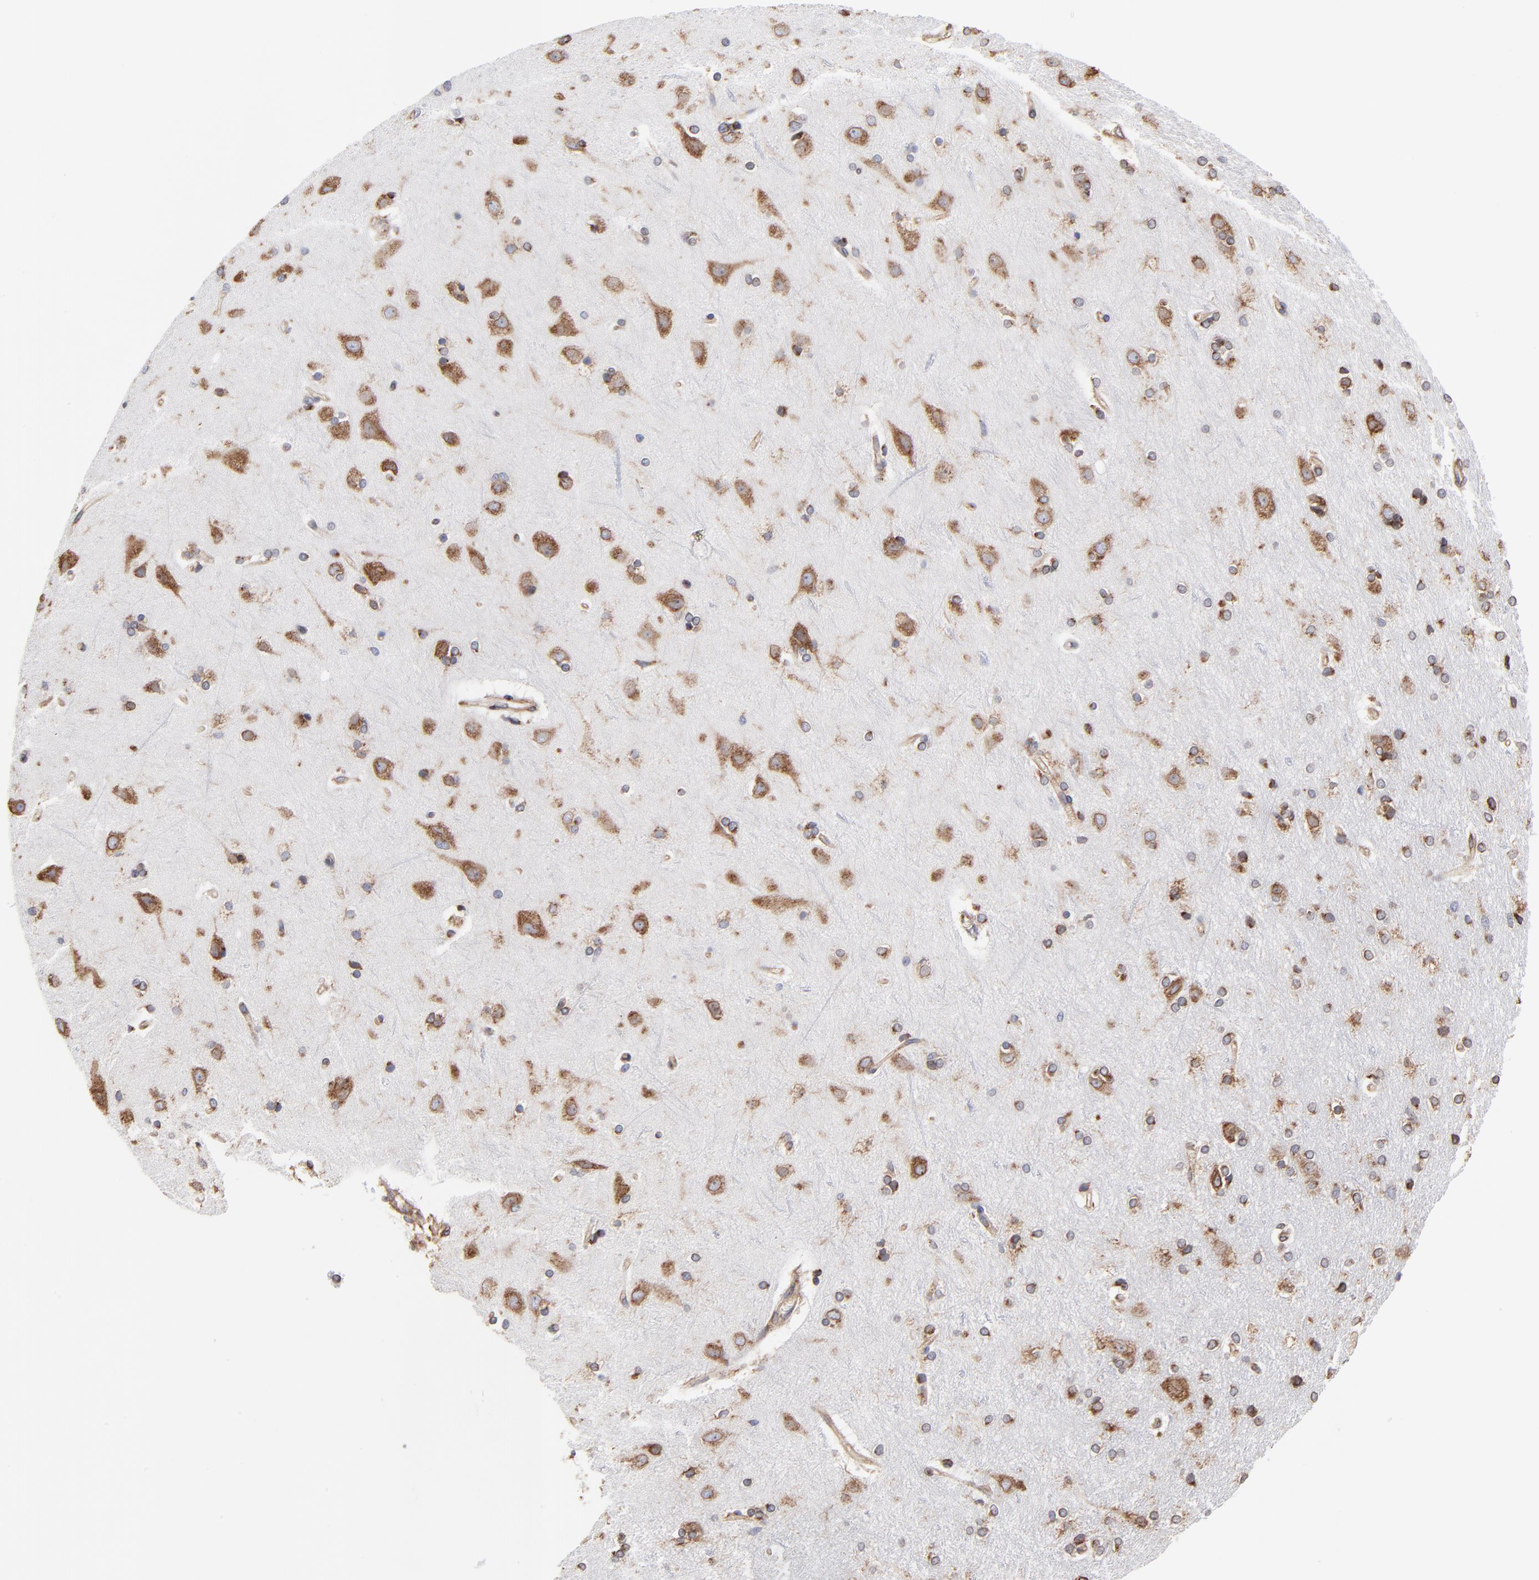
{"staining": {"intensity": "moderate", "quantity": ">75%", "location": "cytoplasmic/membranous"}, "tissue": "cerebral cortex", "cell_type": "Endothelial cells", "image_type": "normal", "snomed": [{"axis": "morphology", "description": "Normal tissue, NOS"}, {"axis": "topography", "description": "Cerebral cortex"}], "caption": "Brown immunohistochemical staining in normal human cerebral cortex demonstrates moderate cytoplasmic/membranous staining in approximately >75% of endothelial cells. Nuclei are stained in blue.", "gene": "LMAN1", "patient": {"sex": "male", "age": 62}}